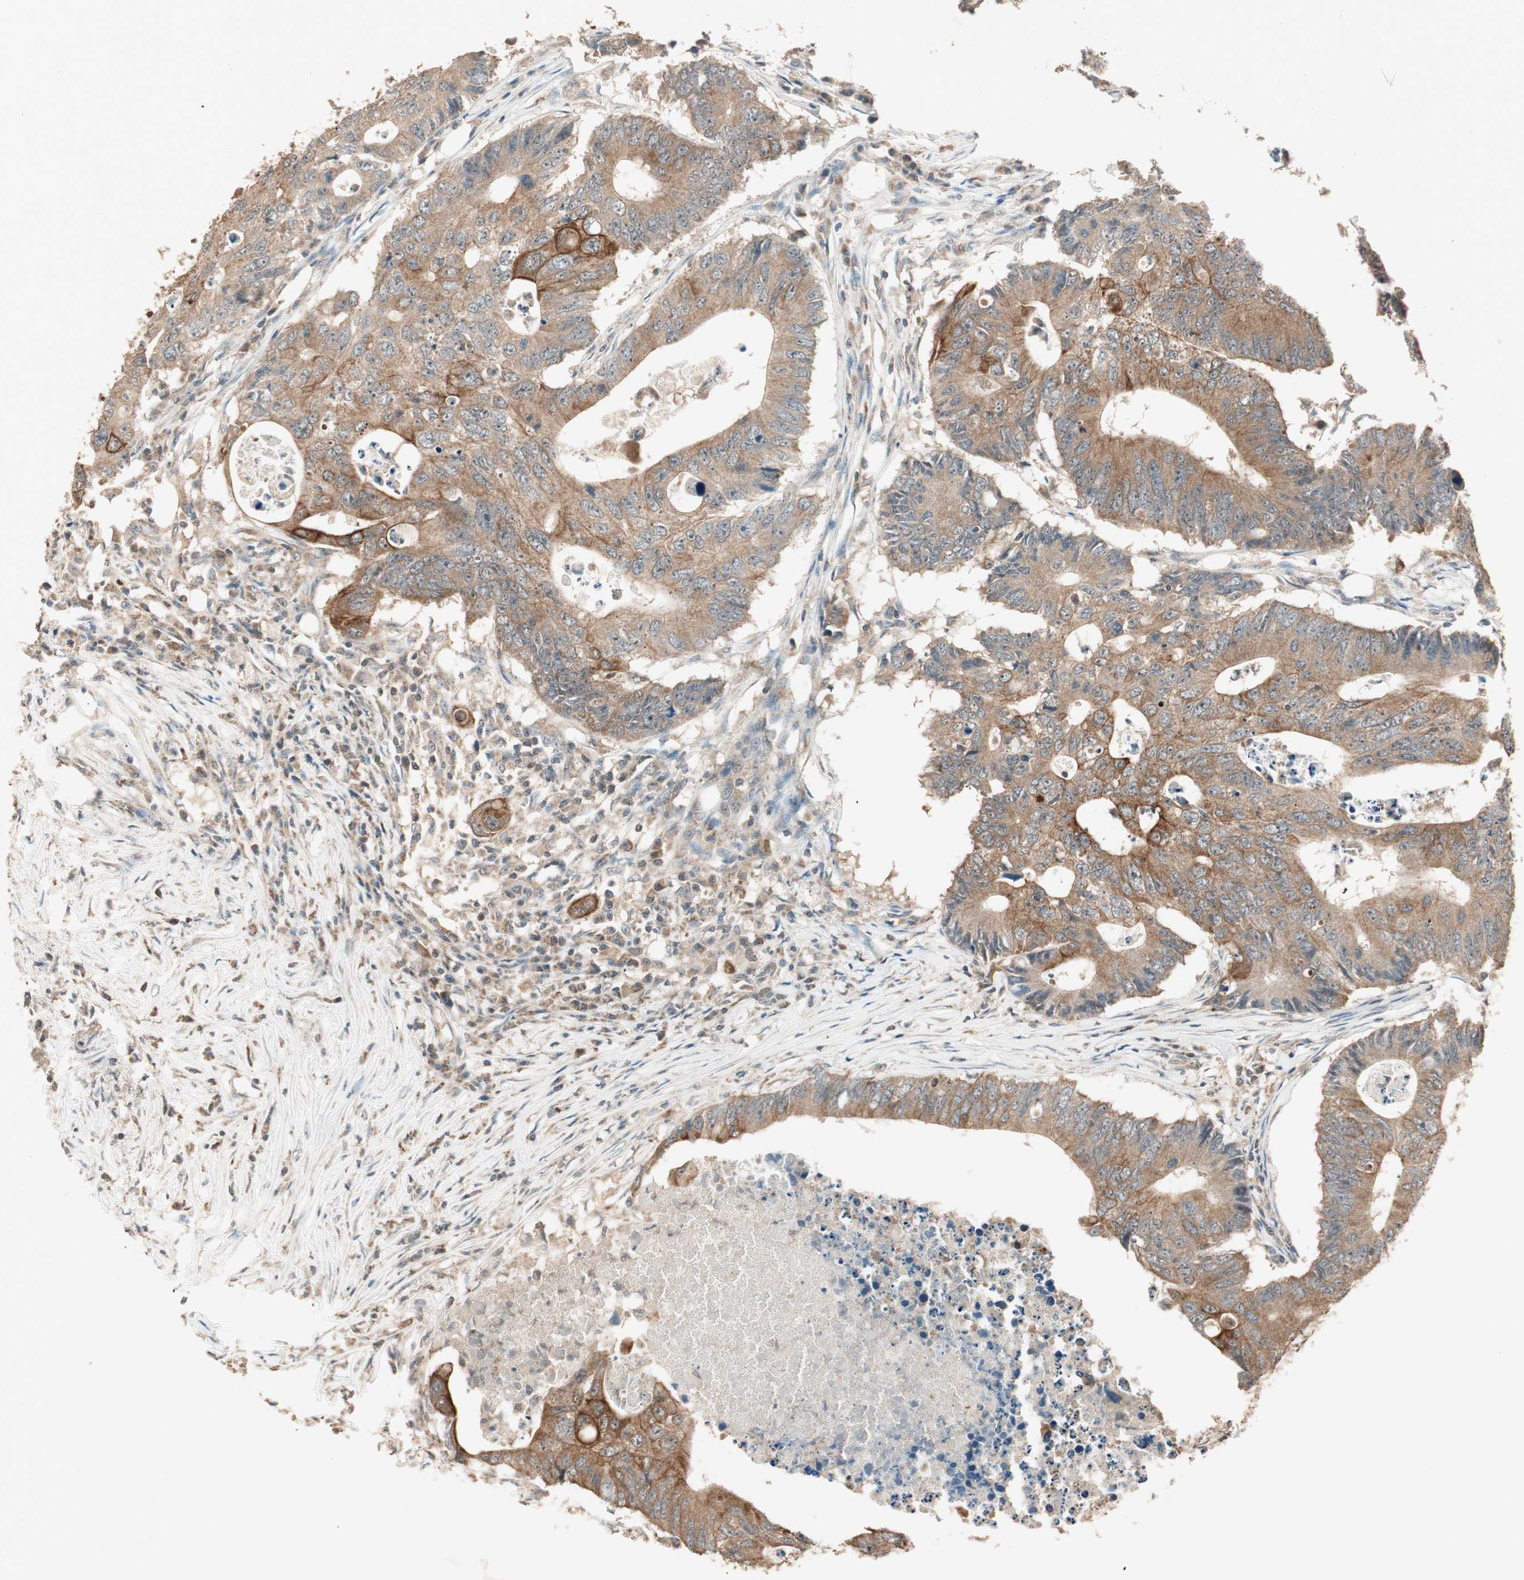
{"staining": {"intensity": "moderate", "quantity": ">75%", "location": "cytoplasmic/membranous"}, "tissue": "colorectal cancer", "cell_type": "Tumor cells", "image_type": "cancer", "snomed": [{"axis": "morphology", "description": "Adenocarcinoma, NOS"}, {"axis": "topography", "description": "Colon"}], "caption": "Moderate cytoplasmic/membranous protein expression is seen in about >75% of tumor cells in colorectal cancer.", "gene": "TRIM21", "patient": {"sex": "male", "age": 71}}